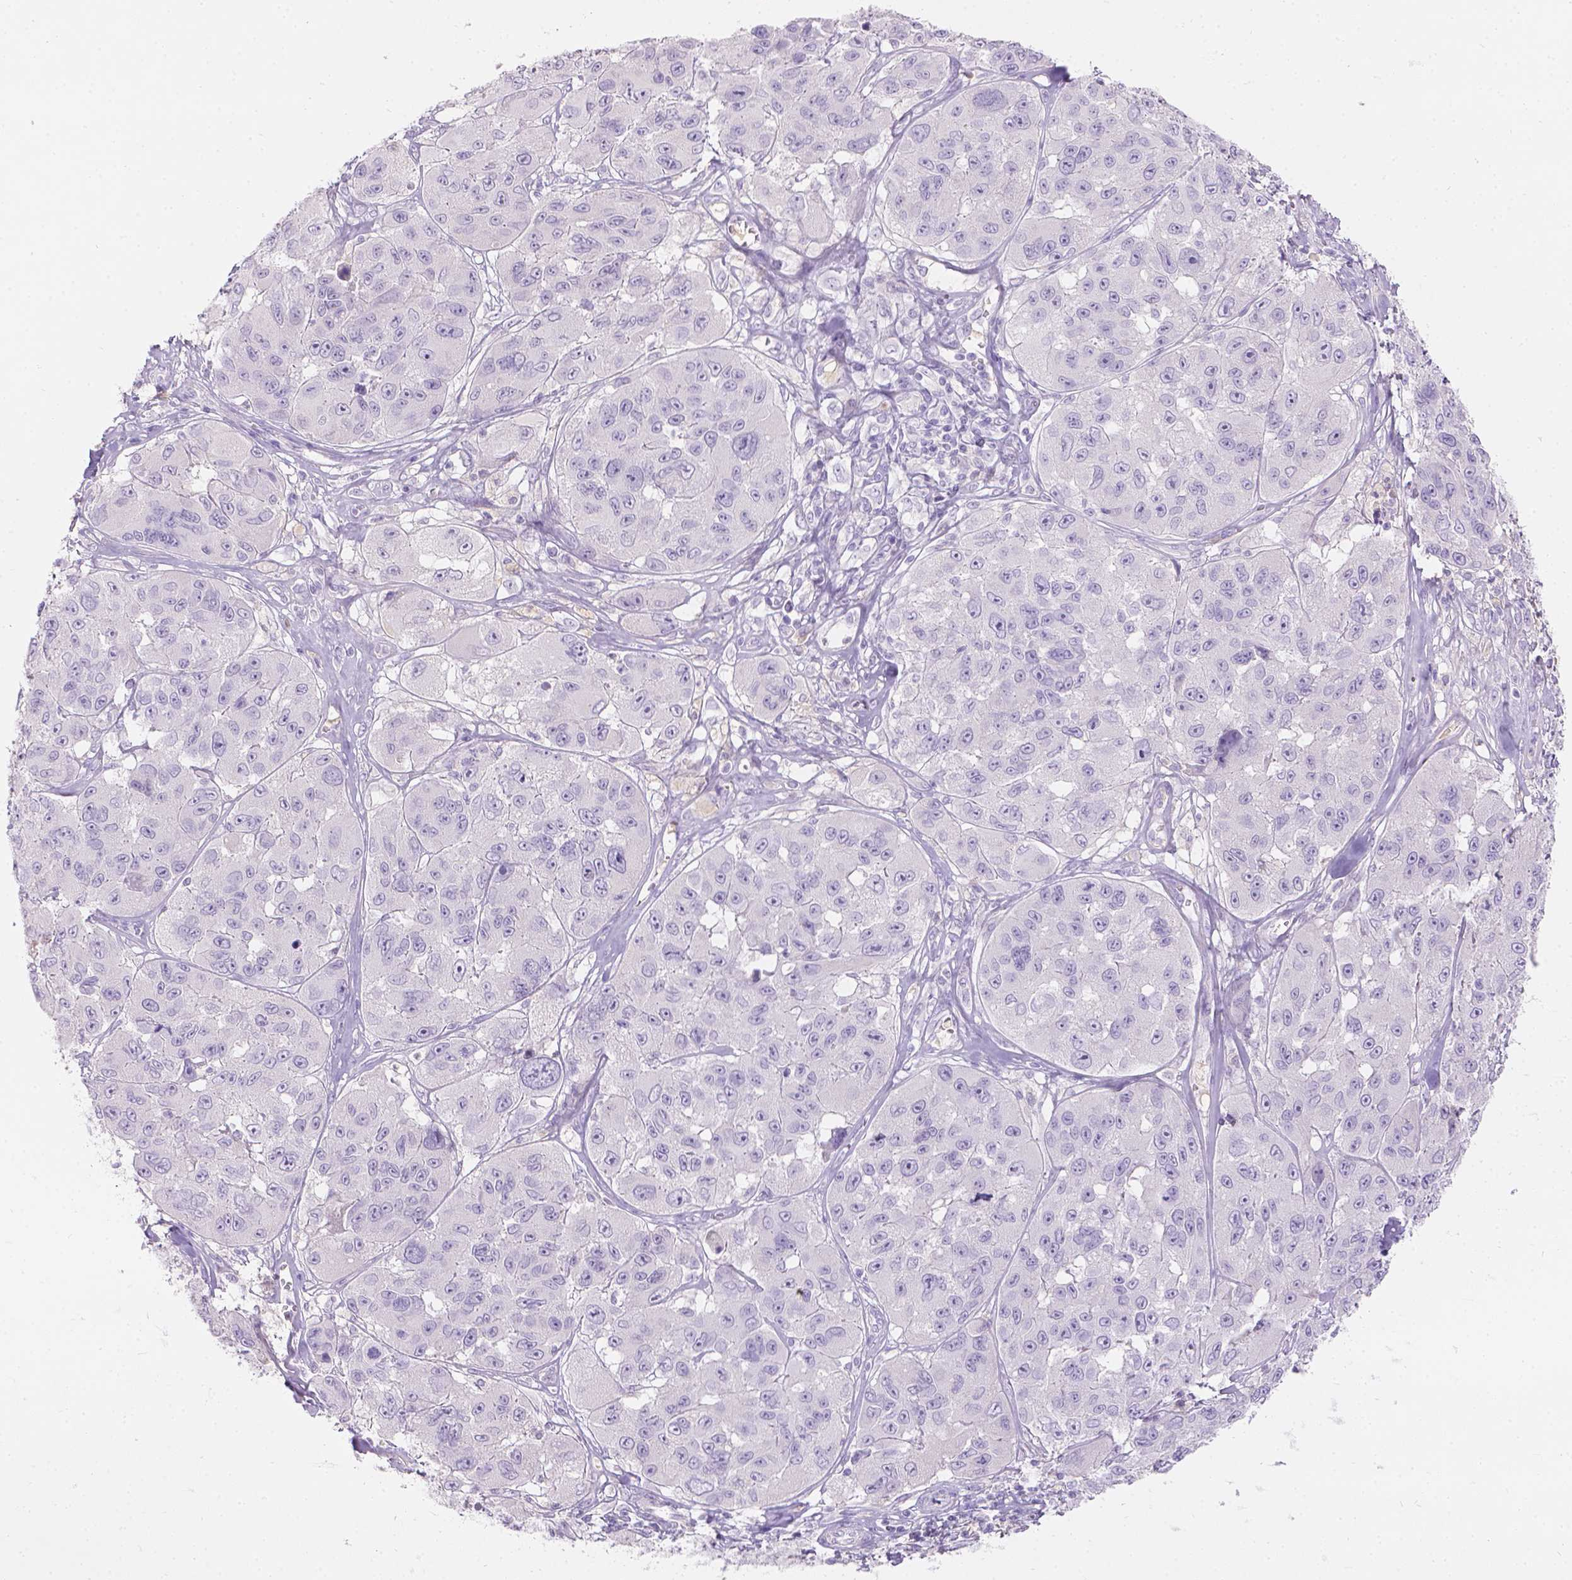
{"staining": {"intensity": "negative", "quantity": "none", "location": "none"}, "tissue": "melanoma", "cell_type": "Tumor cells", "image_type": "cancer", "snomed": [{"axis": "morphology", "description": "Malignant melanoma, NOS"}, {"axis": "topography", "description": "Skin"}], "caption": "Tumor cells show no significant protein staining in malignant melanoma.", "gene": "GAL3ST2", "patient": {"sex": "female", "age": 66}}